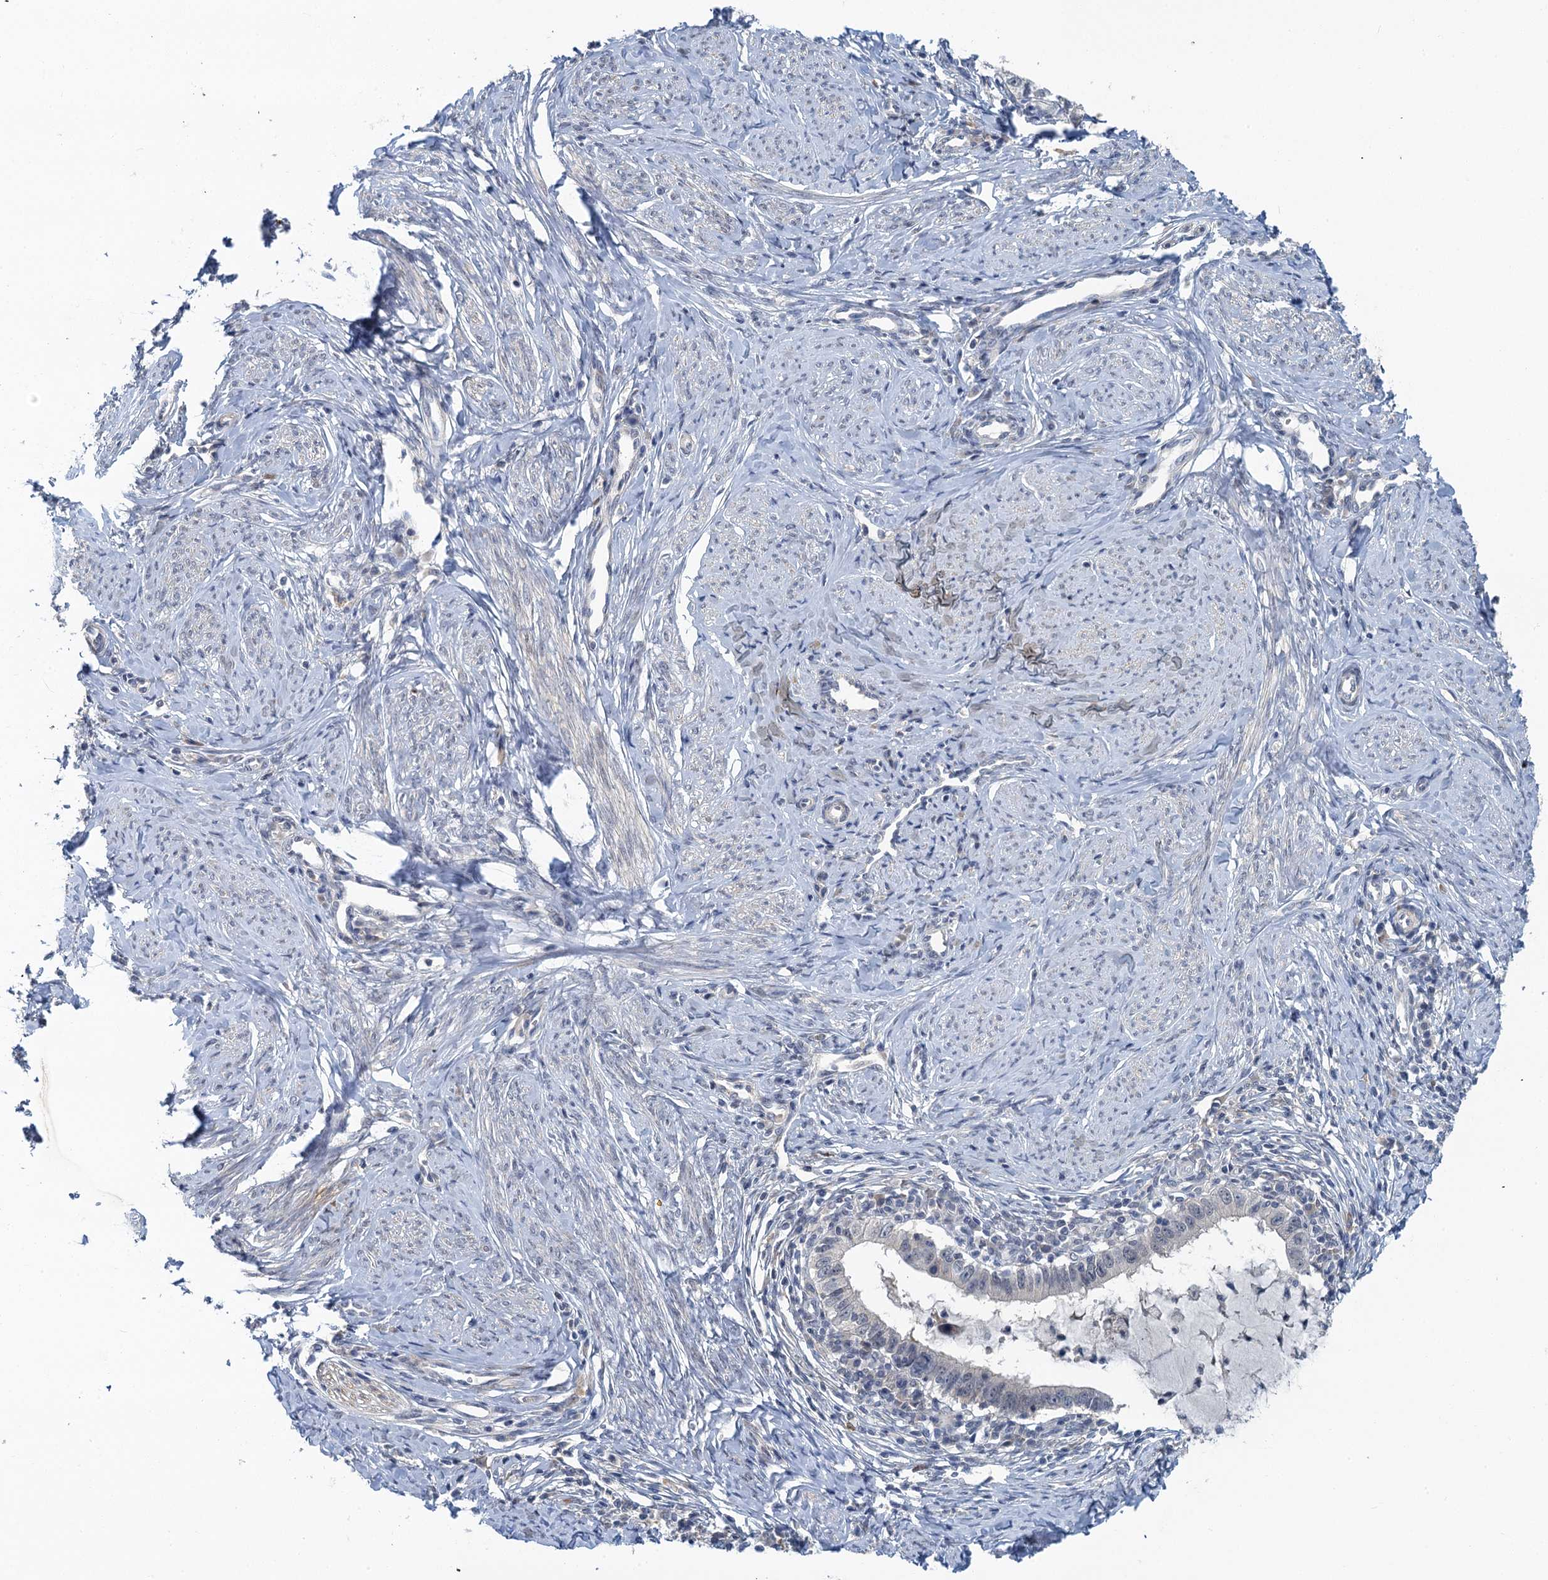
{"staining": {"intensity": "negative", "quantity": "none", "location": "none"}, "tissue": "cervical cancer", "cell_type": "Tumor cells", "image_type": "cancer", "snomed": [{"axis": "morphology", "description": "Adenocarcinoma, NOS"}, {"axis": "topography", "description": "Cervix"}], "caption": "A micrograph of human cervical adenocarcinoma is negative for staining in tumor cells.", "gene": "MRFAP1", "patient": {"sex": "female", "age": 36}}